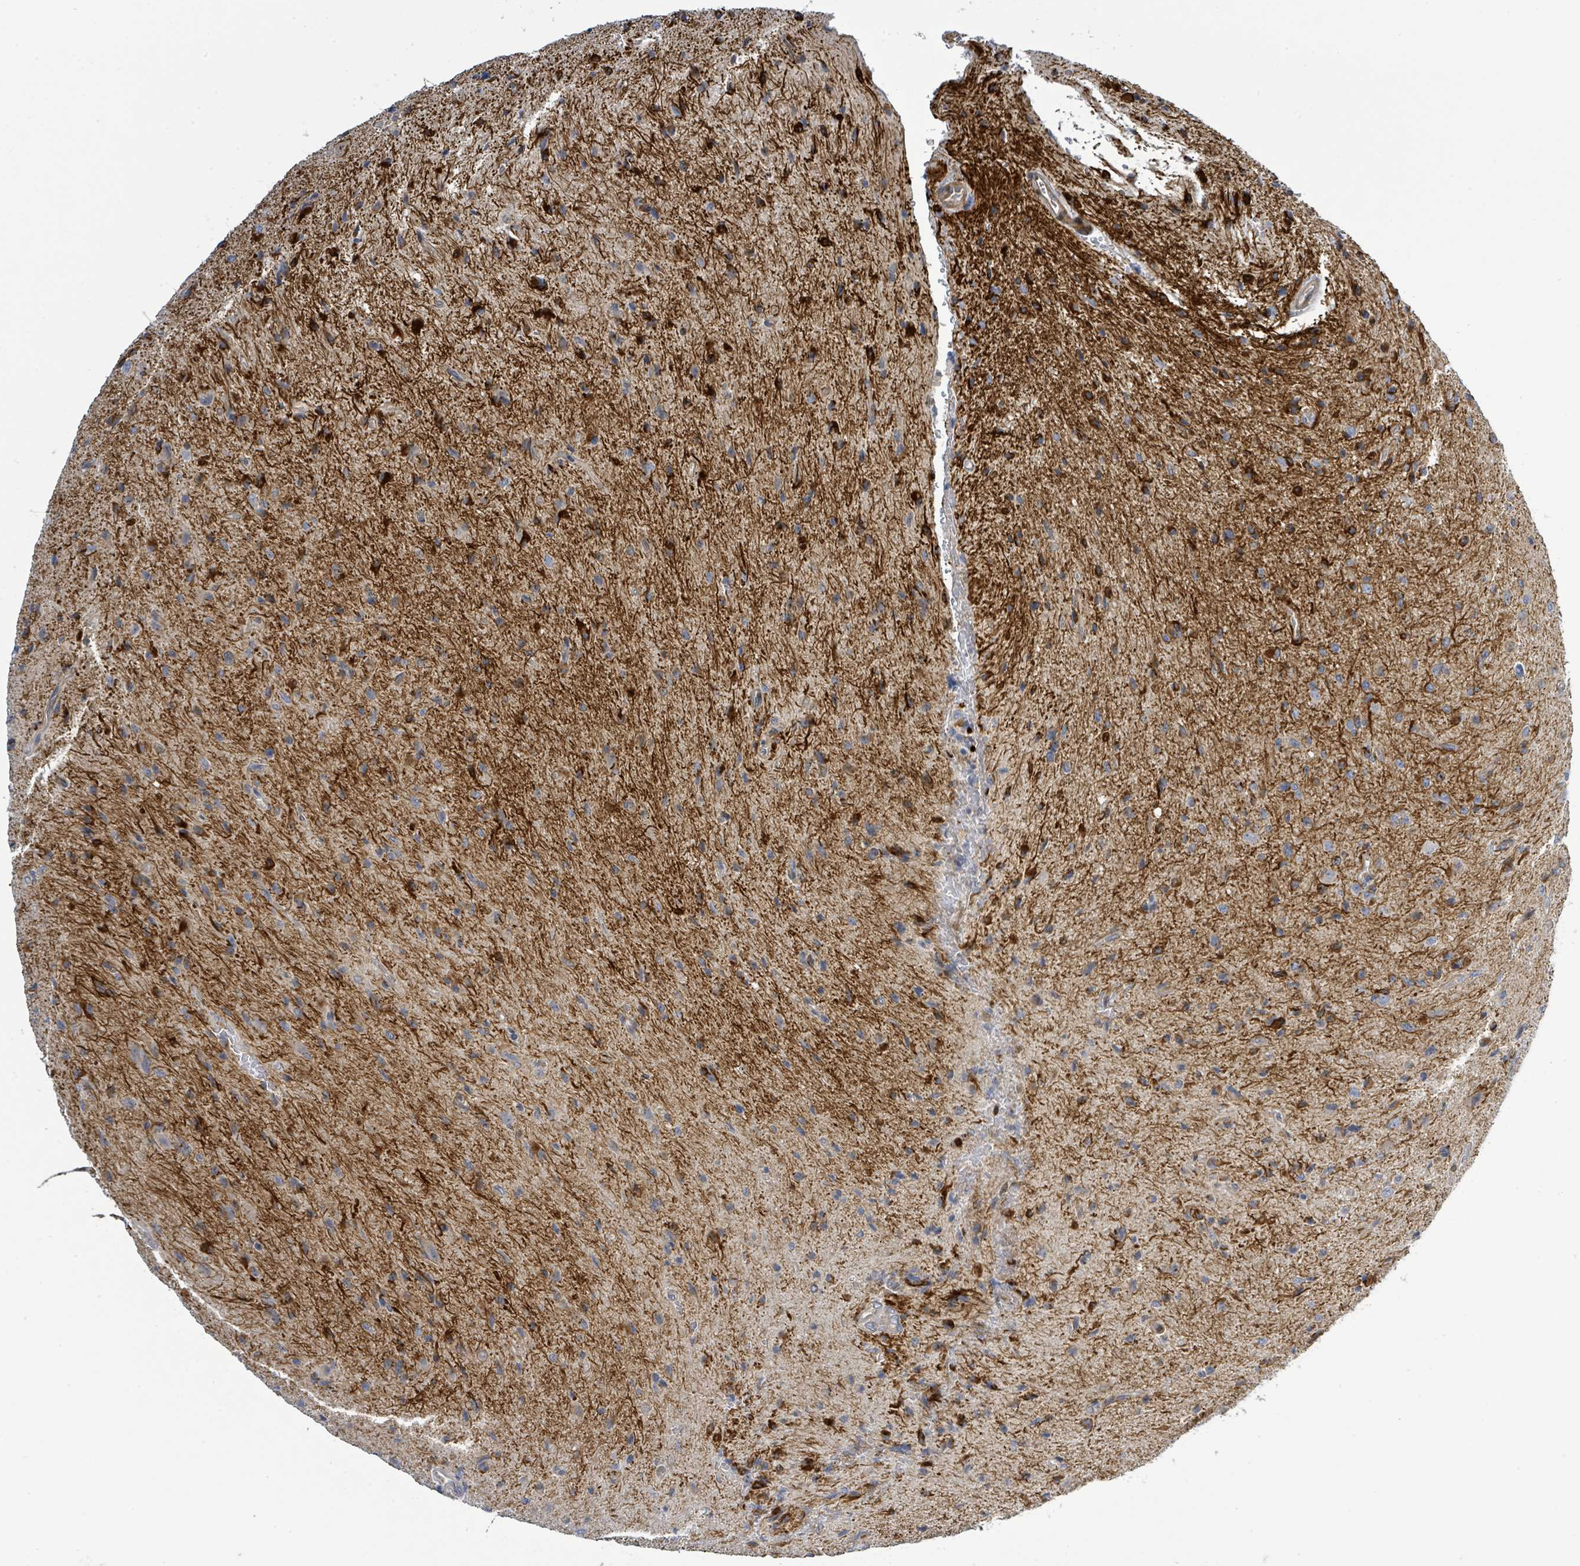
{"staining": {"intensity": "strong", "quantity": "<25%", "location": "cytoplasmic/membranous"}, "tissue": "glioma", "cell_type": "Tumor cells", "image_type": "cancer", "snomed": [{"axis": "morphology", "description": "Glioma, malignant, High grade"}, {"axis": "topography", "description": "Brain"}], "caption": "Tumor cells display medium levels of strong cytoplasmic/membranous expression in about <25% of cells in human glioma.", "gene": "CFAP210", "patient": {"sex": "male", "age": 36}}